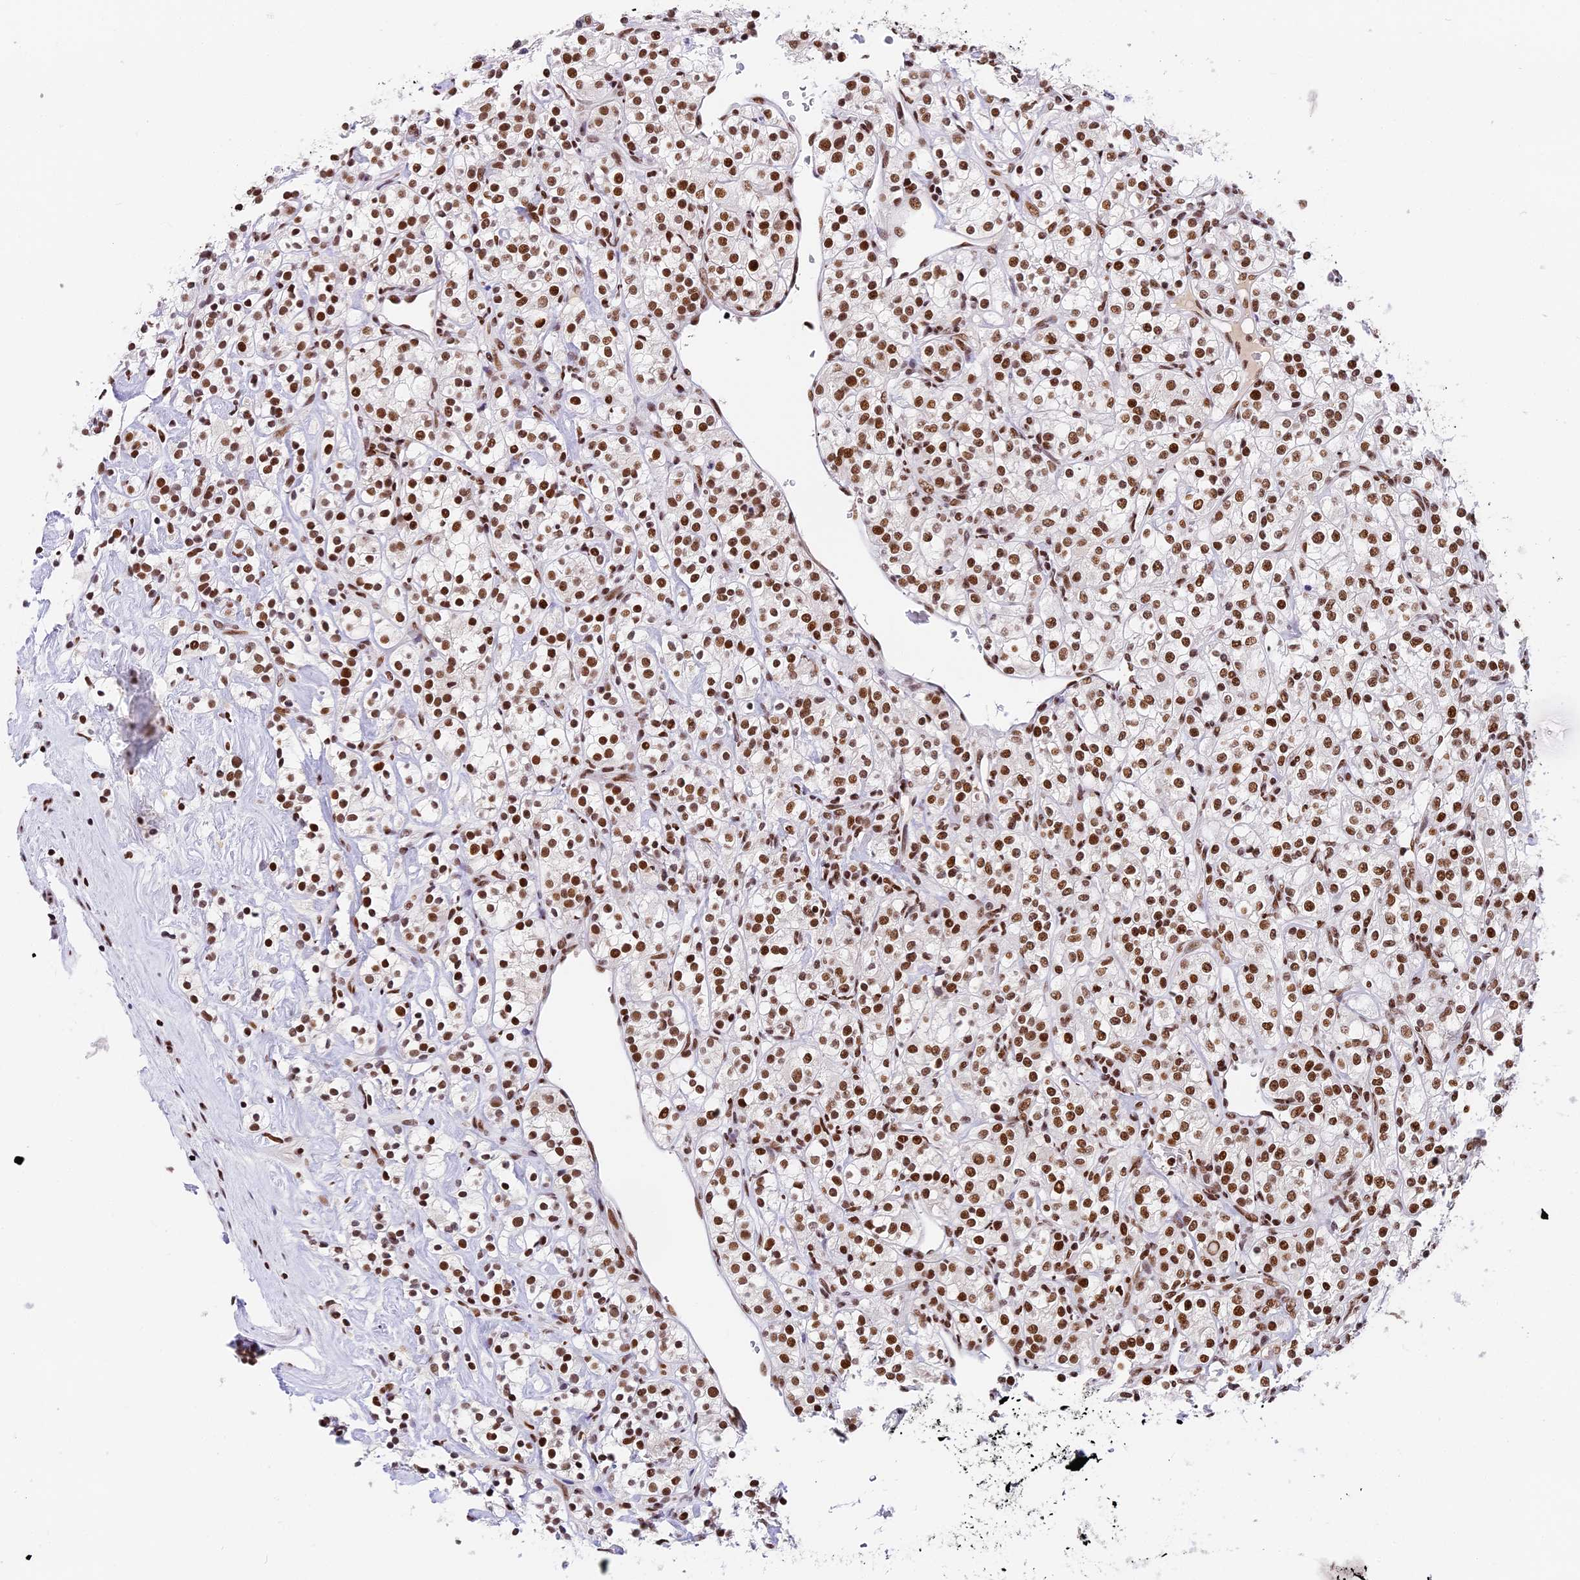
{"staining": {"intensity": "strong", "quantity": ">75%", "location": "nuclear"}, "tissue": "renal cancer", "cell_type": "Tumor cells", "image_type": "cancer", "snomed": [{"axis": "morphology", "description": "Adenocarcinoma, NOS"}, {"axis": "topography", "description": "Kidney"}], "caption": "Immunohistochemistry staining of renal cancer, which shows high levels of strong nuclear positivity in about >75% of tumor cells indicating strong nuclear protein positivity. The staining was performed using DAB (3,3'-diaminobenzidine) (brown) for protein detection and nuclei were counterstained in hematoxylin (blue).", "gene": "SBNO1", "patient": {"sex": "male", "age": 77}}